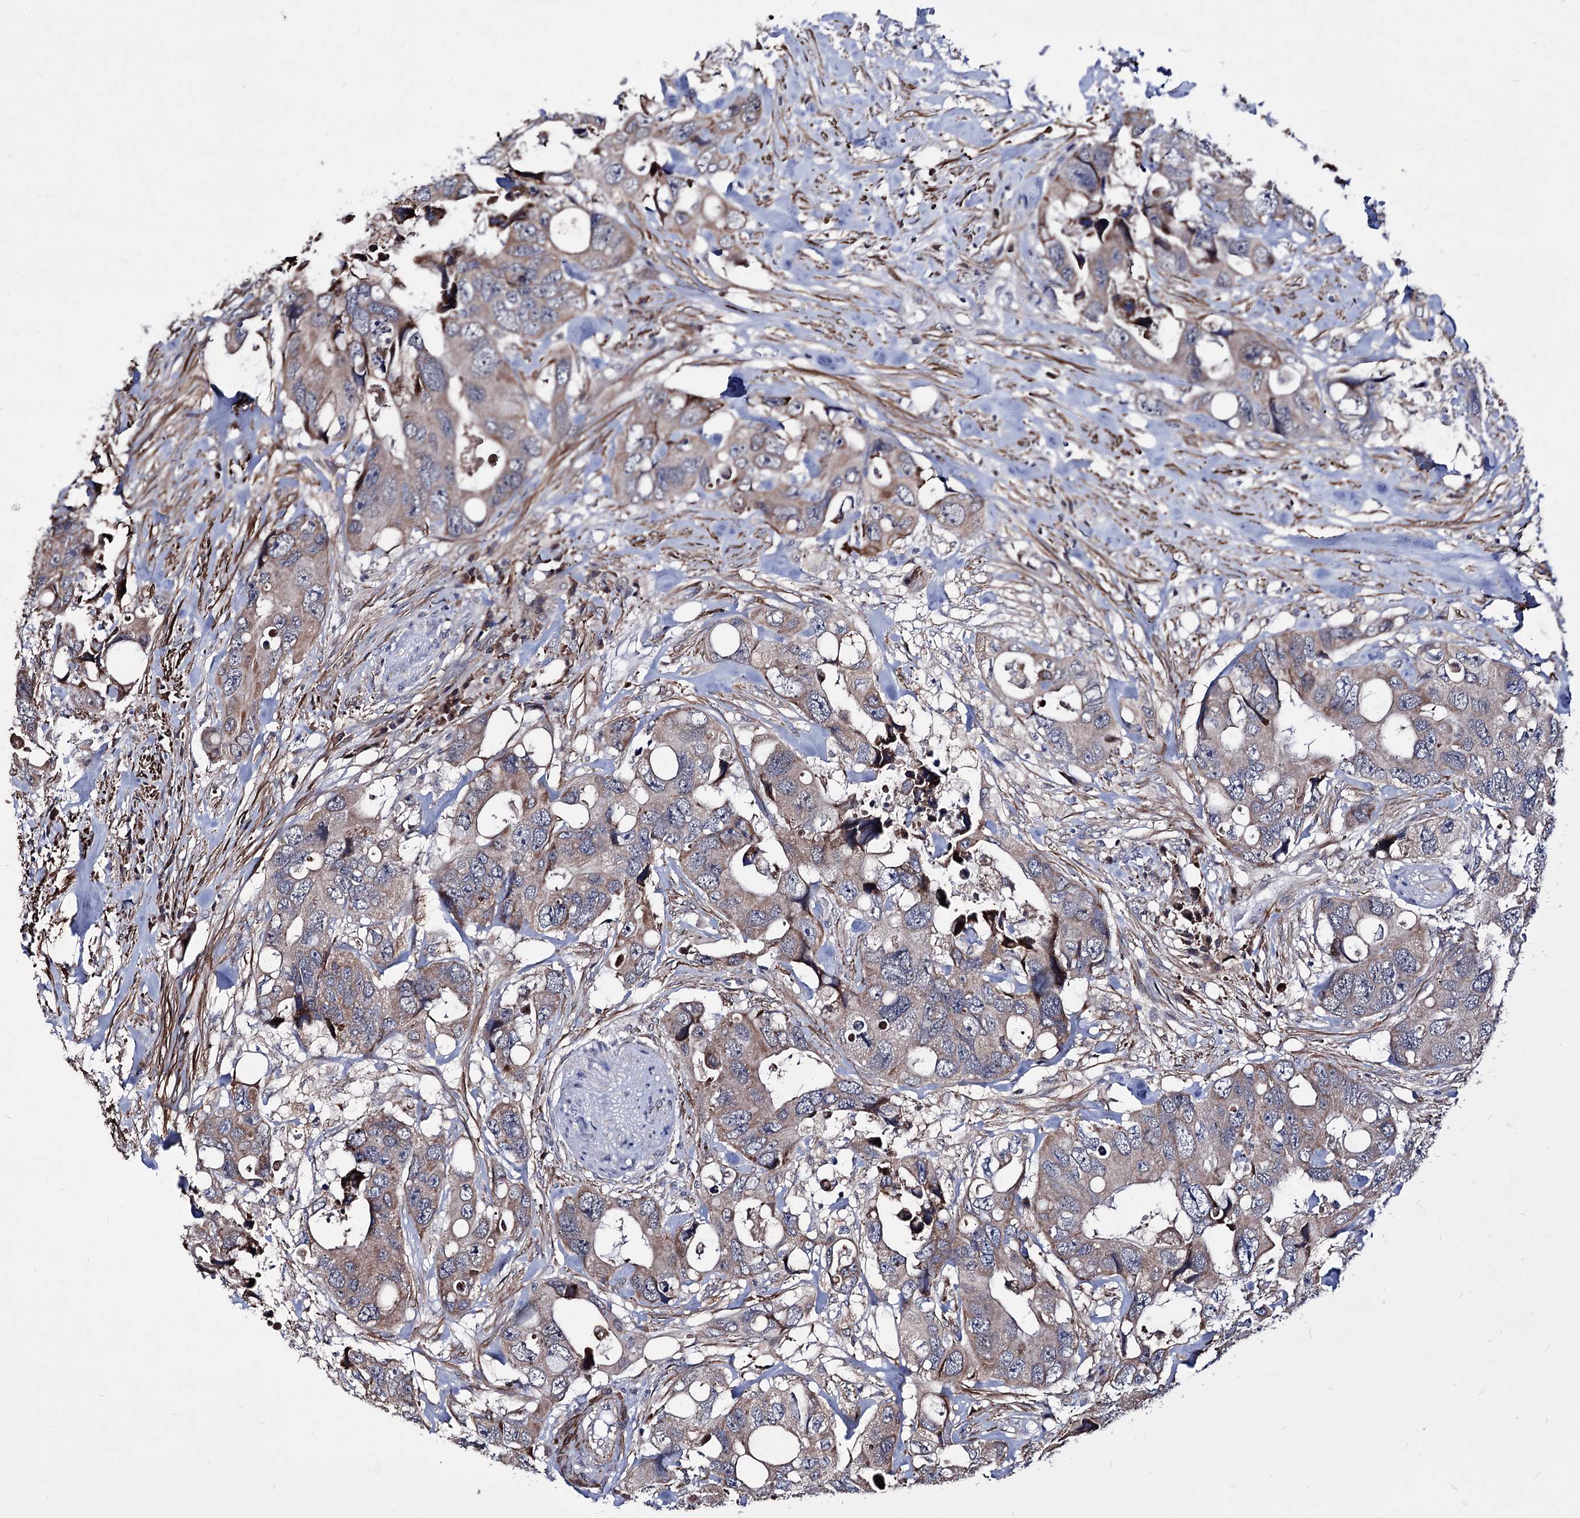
{"staining": {"intensity": "weak", "quantity": ">75%", "location": "cytoplasmic/membranous"}, "tissue": "colorectal cancer", "cell_type": "Tumor cells", "image_type": "cancer", "snomed": [{"axis": "morphology", "description": "Adenocarcinoma, NOS"}, {"axis": "topography", "description": "Rectum"}], "caption": "Immunohistochemistry (IHC) staining of colorectal cancer, which reveals low levels of weak cytoplasmic/membranous expression in approximately >75% of tumor cells indicating weak cytoplasmic/membranous protein staining. The staining was performed using DAB (3,3'-diaminobenzidine) (brown) for protein detection and nuclei were counterstained in hematoxylin (blue).", "gene": "PPRC1", "patient": {"sex": "male", "age": 57}}